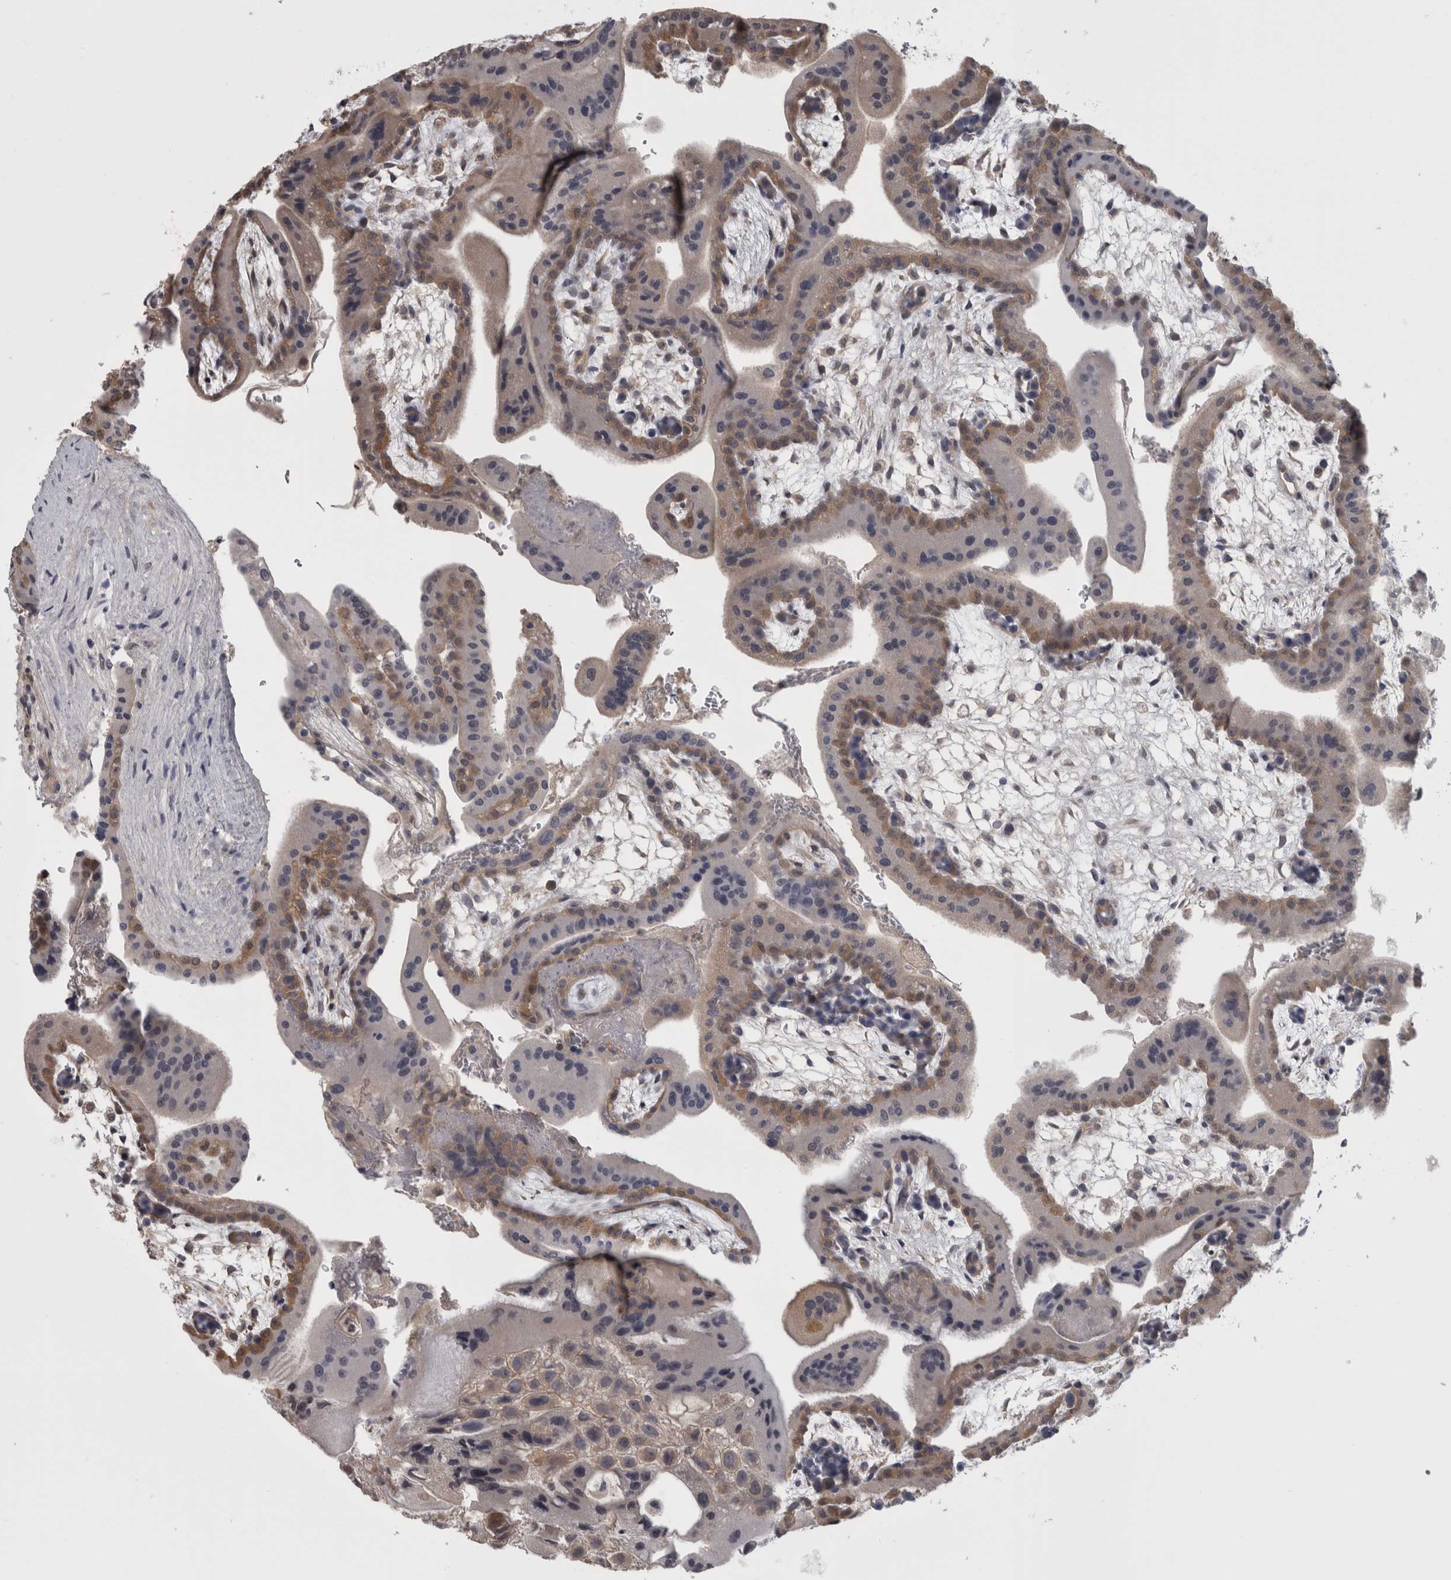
{"staining": {"intensity": "weak", "quantity": ">75%", "location": "cytoplasmic/membranous"}, "tissue": "placenta", "cell_type": "Decidual cells", "image_type": "normal", "snomed": [{"axis": "morphology", "description": "Normal tissue, NOS"}, {"axis": "topography", "description": "Placenta"}], "caption": "An image of human placenta stained for a protein demonstrates weak cytoplasmic/membranous brown staining in decidual cells. (Brightfield microscopy of DAB IHC at high magnification).", "gene": "APRT", "patient": {"sex": "female", "age": 35}}